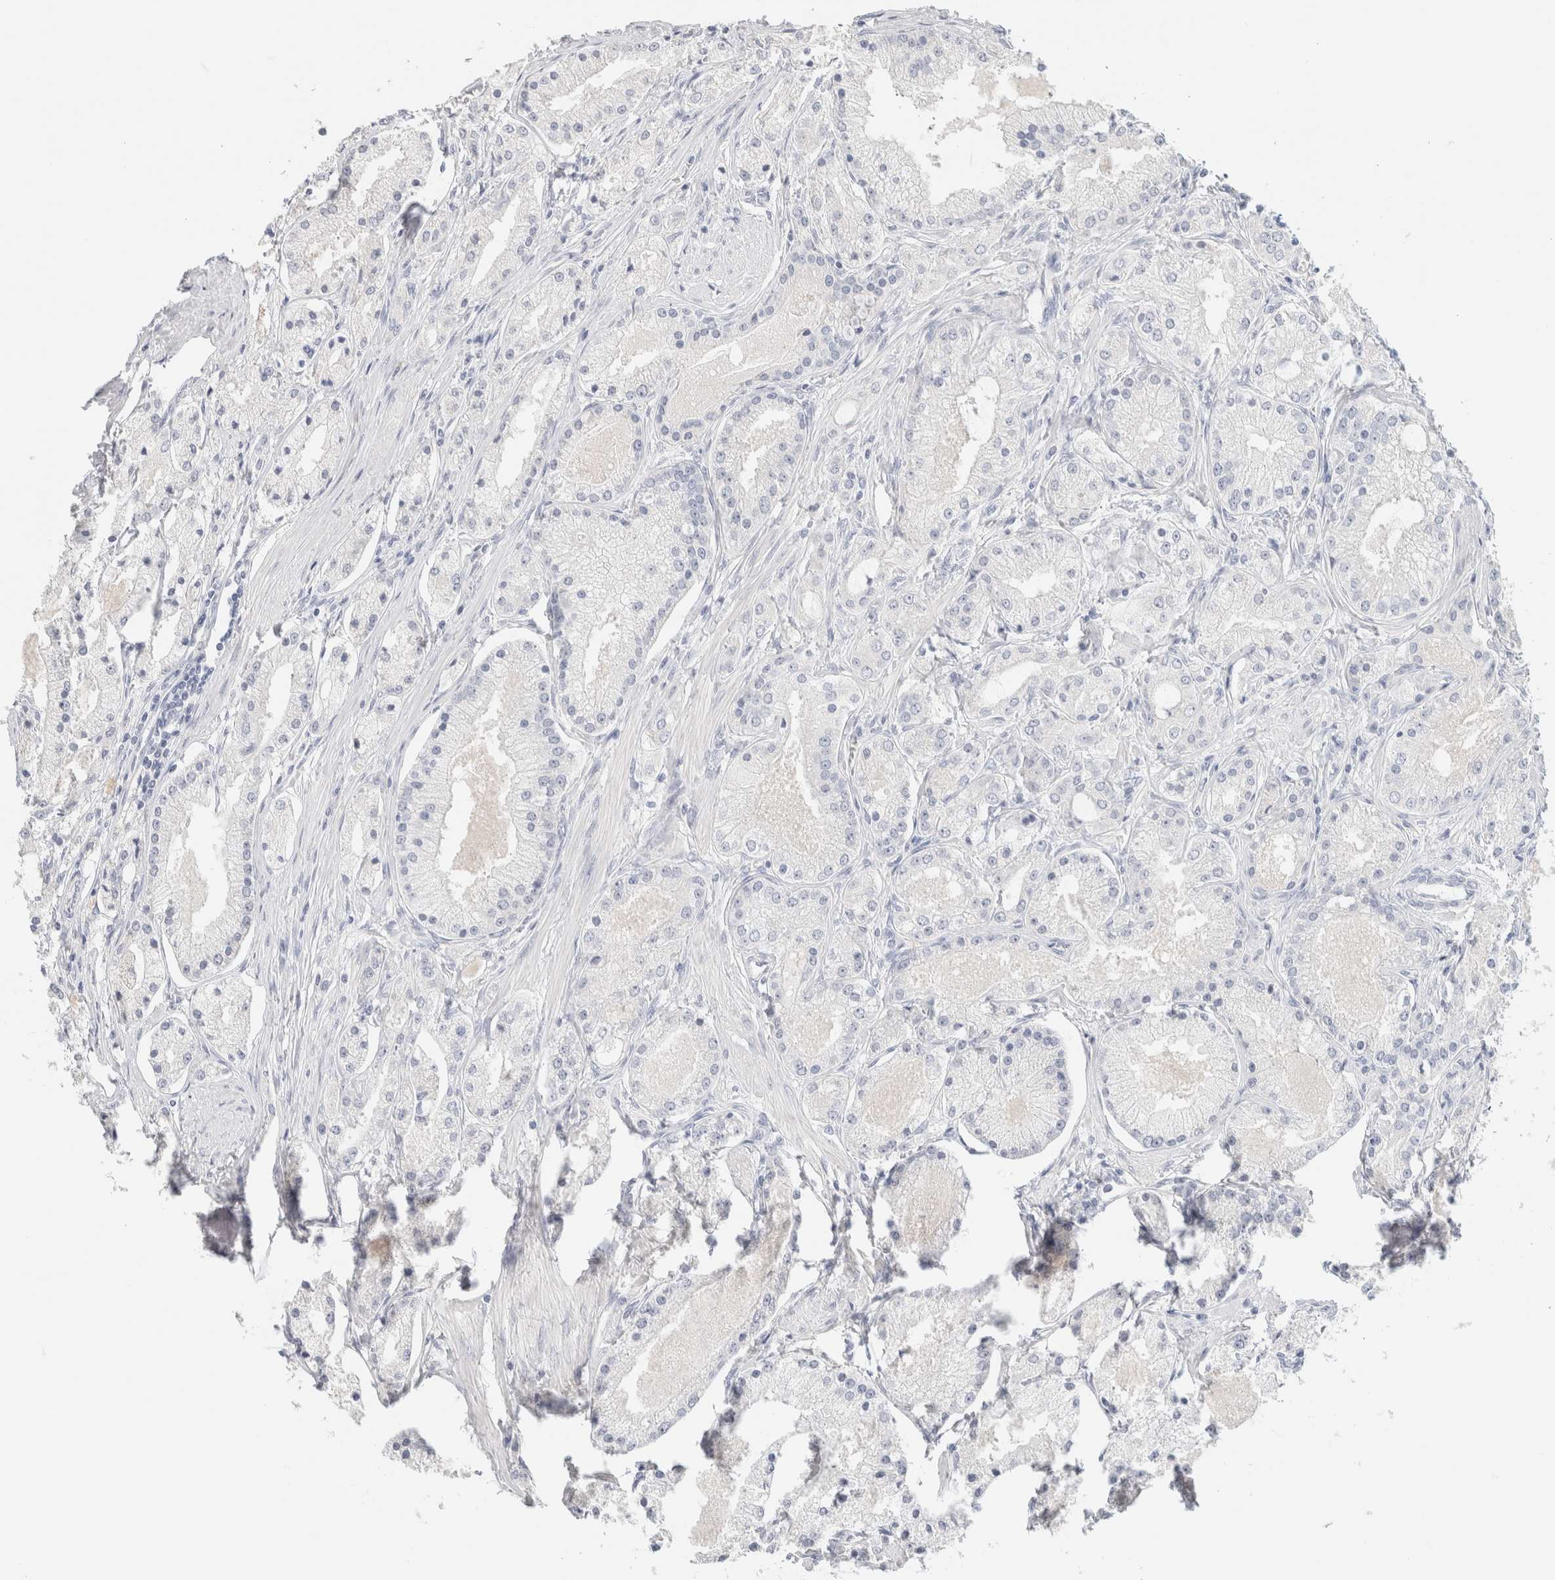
{"staining": {"intensity": "negative", "quantity": "none", "location": "none"}, "tissue": "prostate cancer", "cell_type": "Tumor cells", "image_type": "cancer", "snomed": [{"axis": "morphology", "description": "Adenocarcinoma, High grade"}, {"axis": "topography", "description": "Prostate"}], "caption": "A high-resolution photomicrograph shows immunohistochemistry staining of prostate adenocarcinoma (high-grade), which shows no significant positivity in tumor cells.", "gene": "NEFM", "patient": {"sex": "male", "age": 66}}